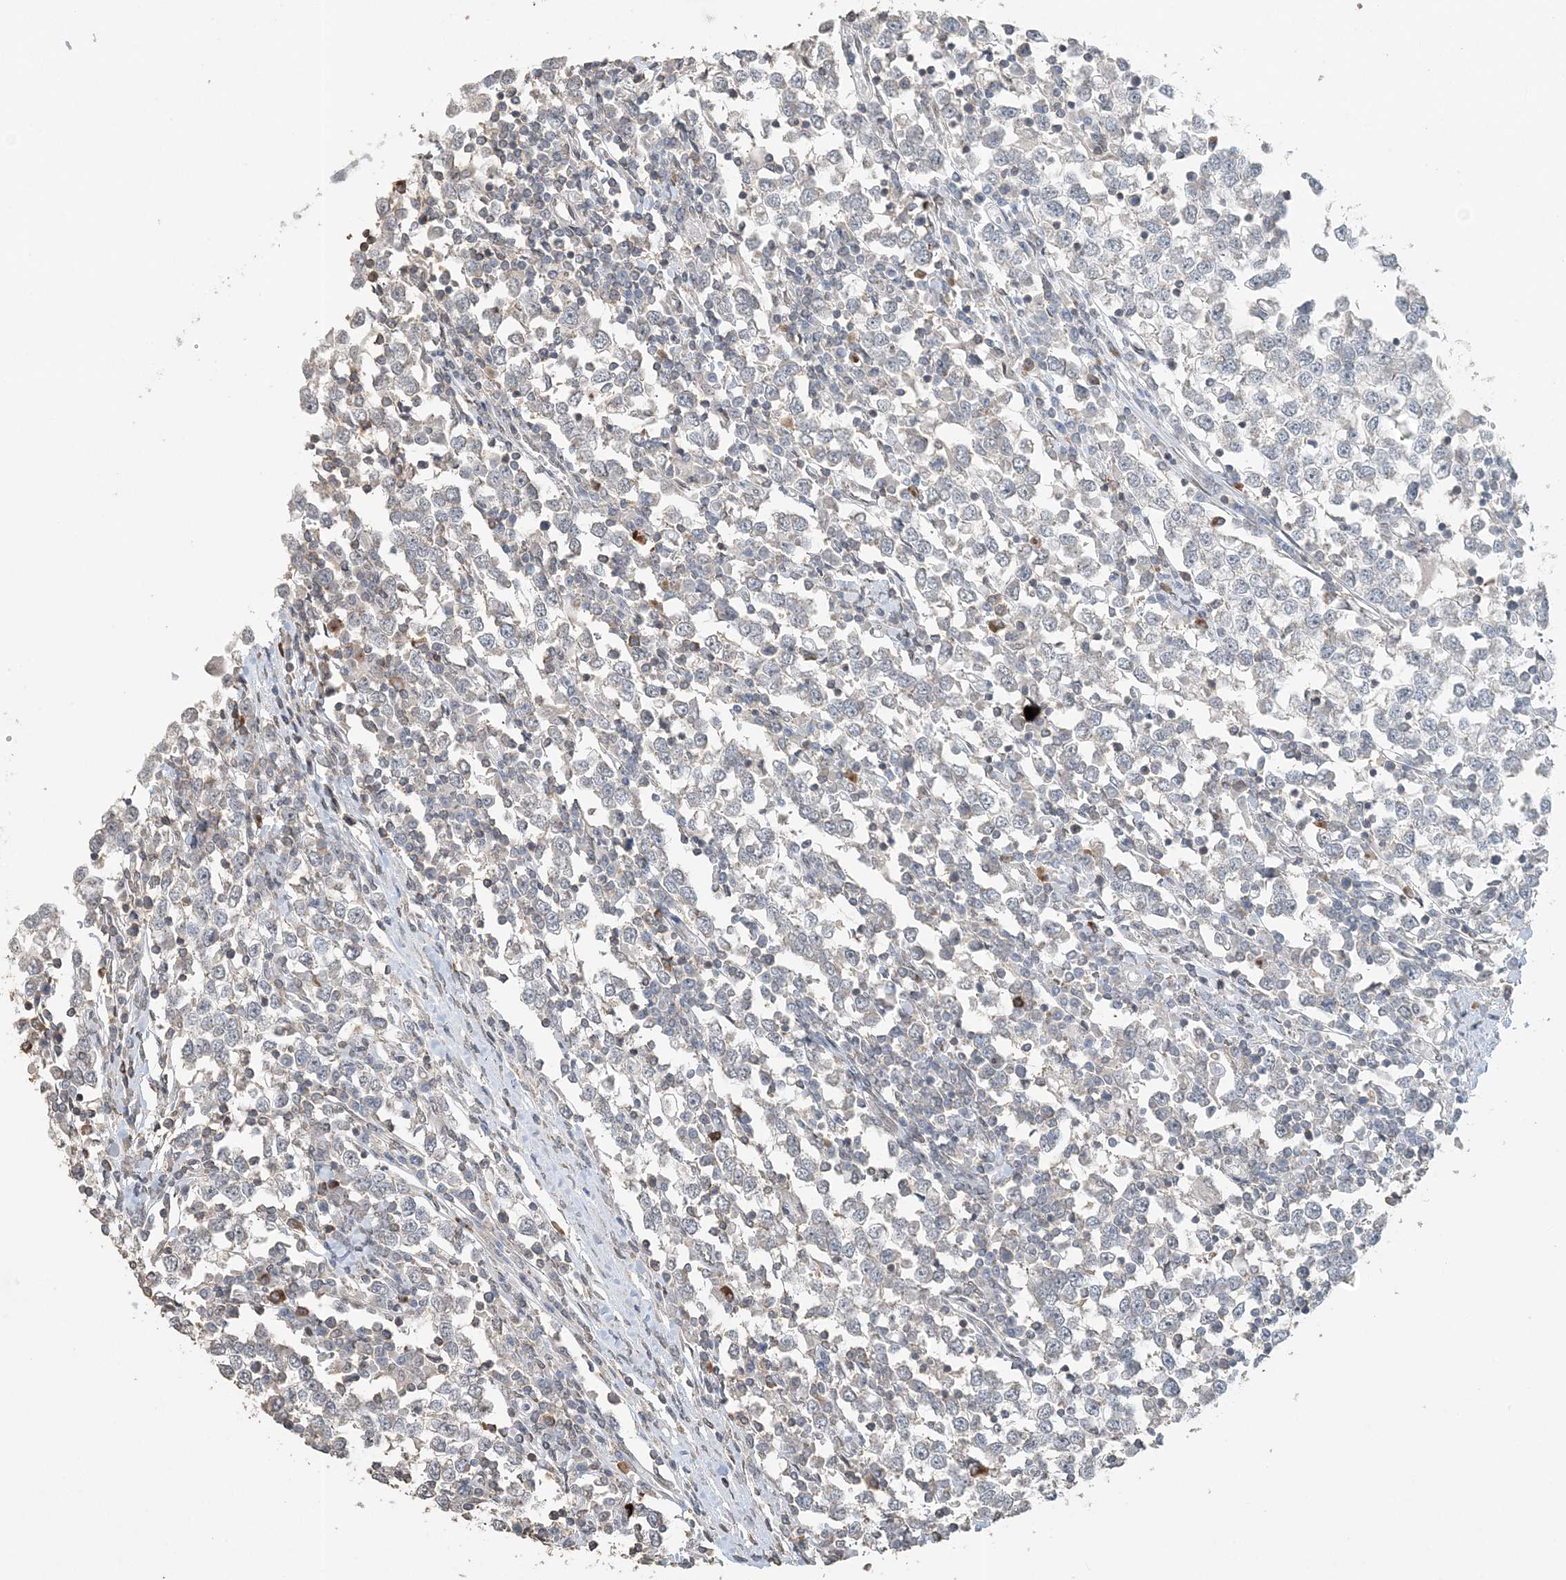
{"staining": {"intensity": "negative", "quantity": "none", "location": "none"}, "tissue": "testis cancer", "cell_type": "Tumor cells", "image_type": "cancer", "snomed": [{"axis": "morphology", "description": "Seminoma, NOS"}, {"axis": "topography", "description": "Testis"}], "caption": "The image exhibits no staining of tumor cells in testis cancer.", "gene": "FAM110A", "patient": {"sex": "male", "age": 65}}